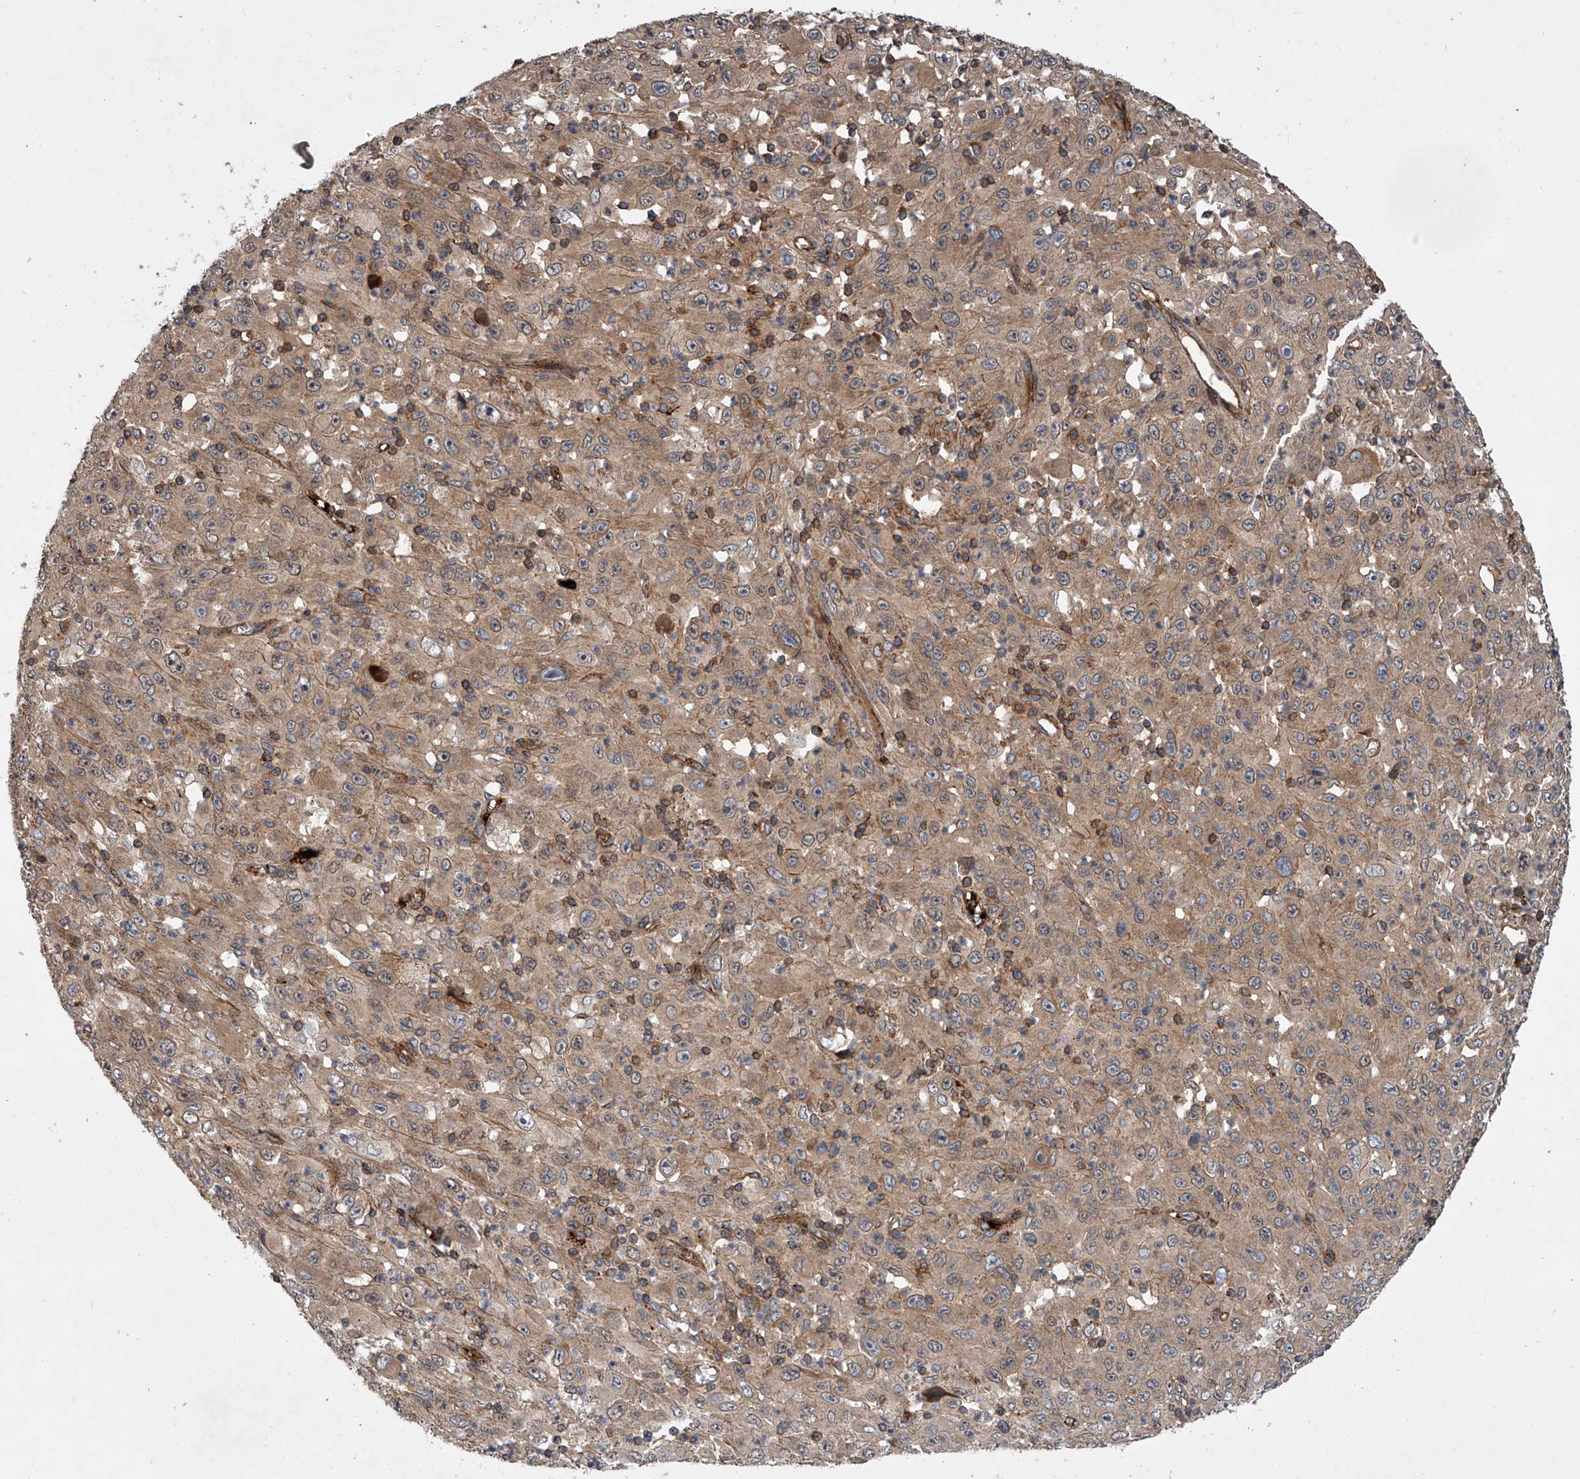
{"staining": {"intensity": "moderate", "quantity": ">75%", "location": "cytoplasmic/membranous"}, "tissue": "melanoma", "cell_type": "Tumor cells", "image_type": "cancer", "snomed": [{"axis": "morphology", "description": "Malignant melanoma, Metastatic site"}, {"axis": "topography", "description": "Skin"}], "caption": "Tumor cells exhibit medium levels of moderate cytoplasmic/membranous expression in about >75% of cells in human malignant melanoma (metastatic site).", "gene": "USP47", "patient": {"sex": "female", "age": 56}}